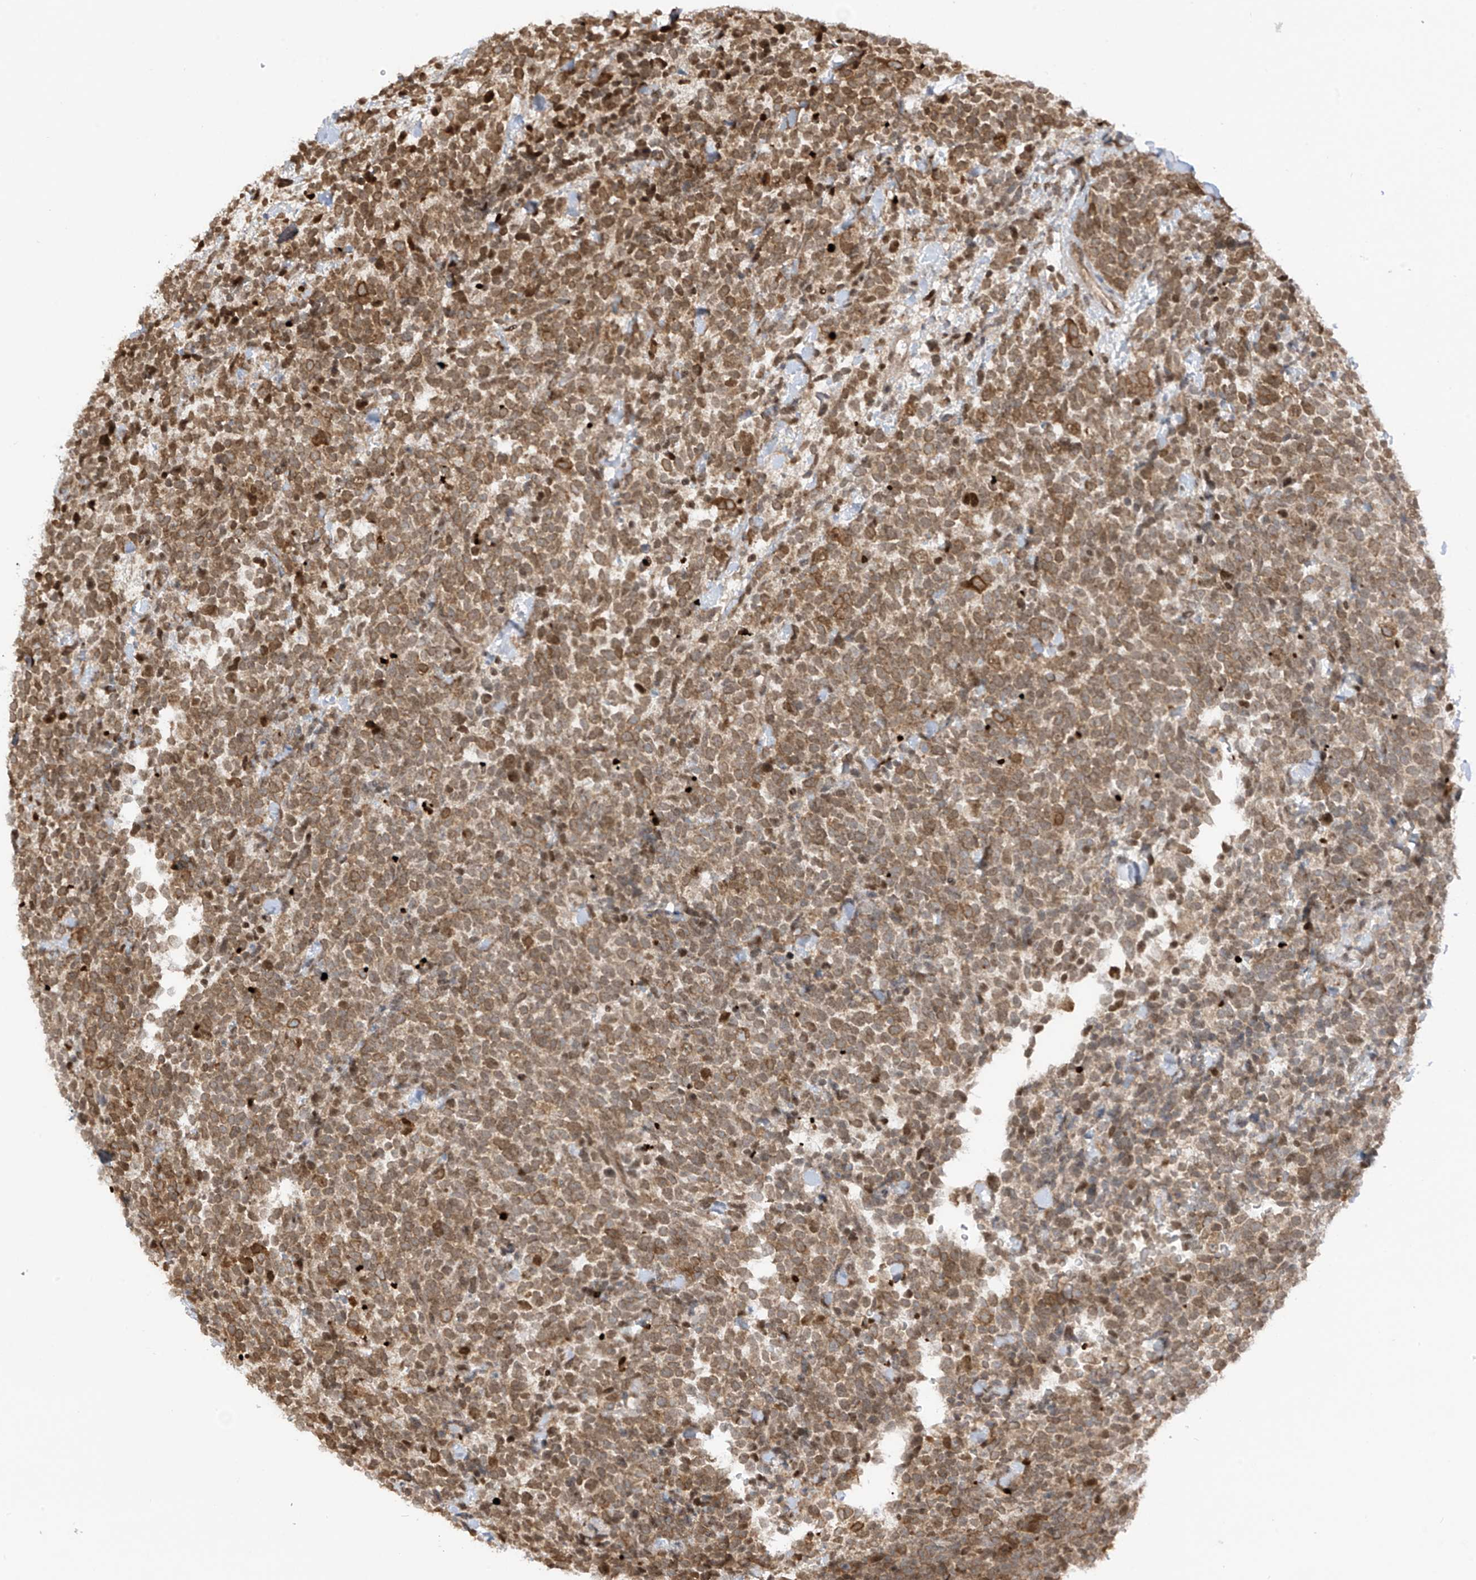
{"staining": {"intensity": "moderate", "quantity": ">75%", "location": "cytoplasmic/membranous"}, "tissue": "urothelial cancer", "cell_type": "Tumor cells", "image_type": "cancer", "snomed": [{"axis": "morphology", "description": "Urothelial carcinoma, High grade"}, {"axis": "topography", "description": "Urinary bladder"}], "caption": "Protein staining of urothelial carcinoma (high-grade) tissue displays moderate cytoplasmic/membranous expression in approximately >75% of tumor cells.", "gene": "KPNB1", "patient": {"sex": "female", "age": 82}}